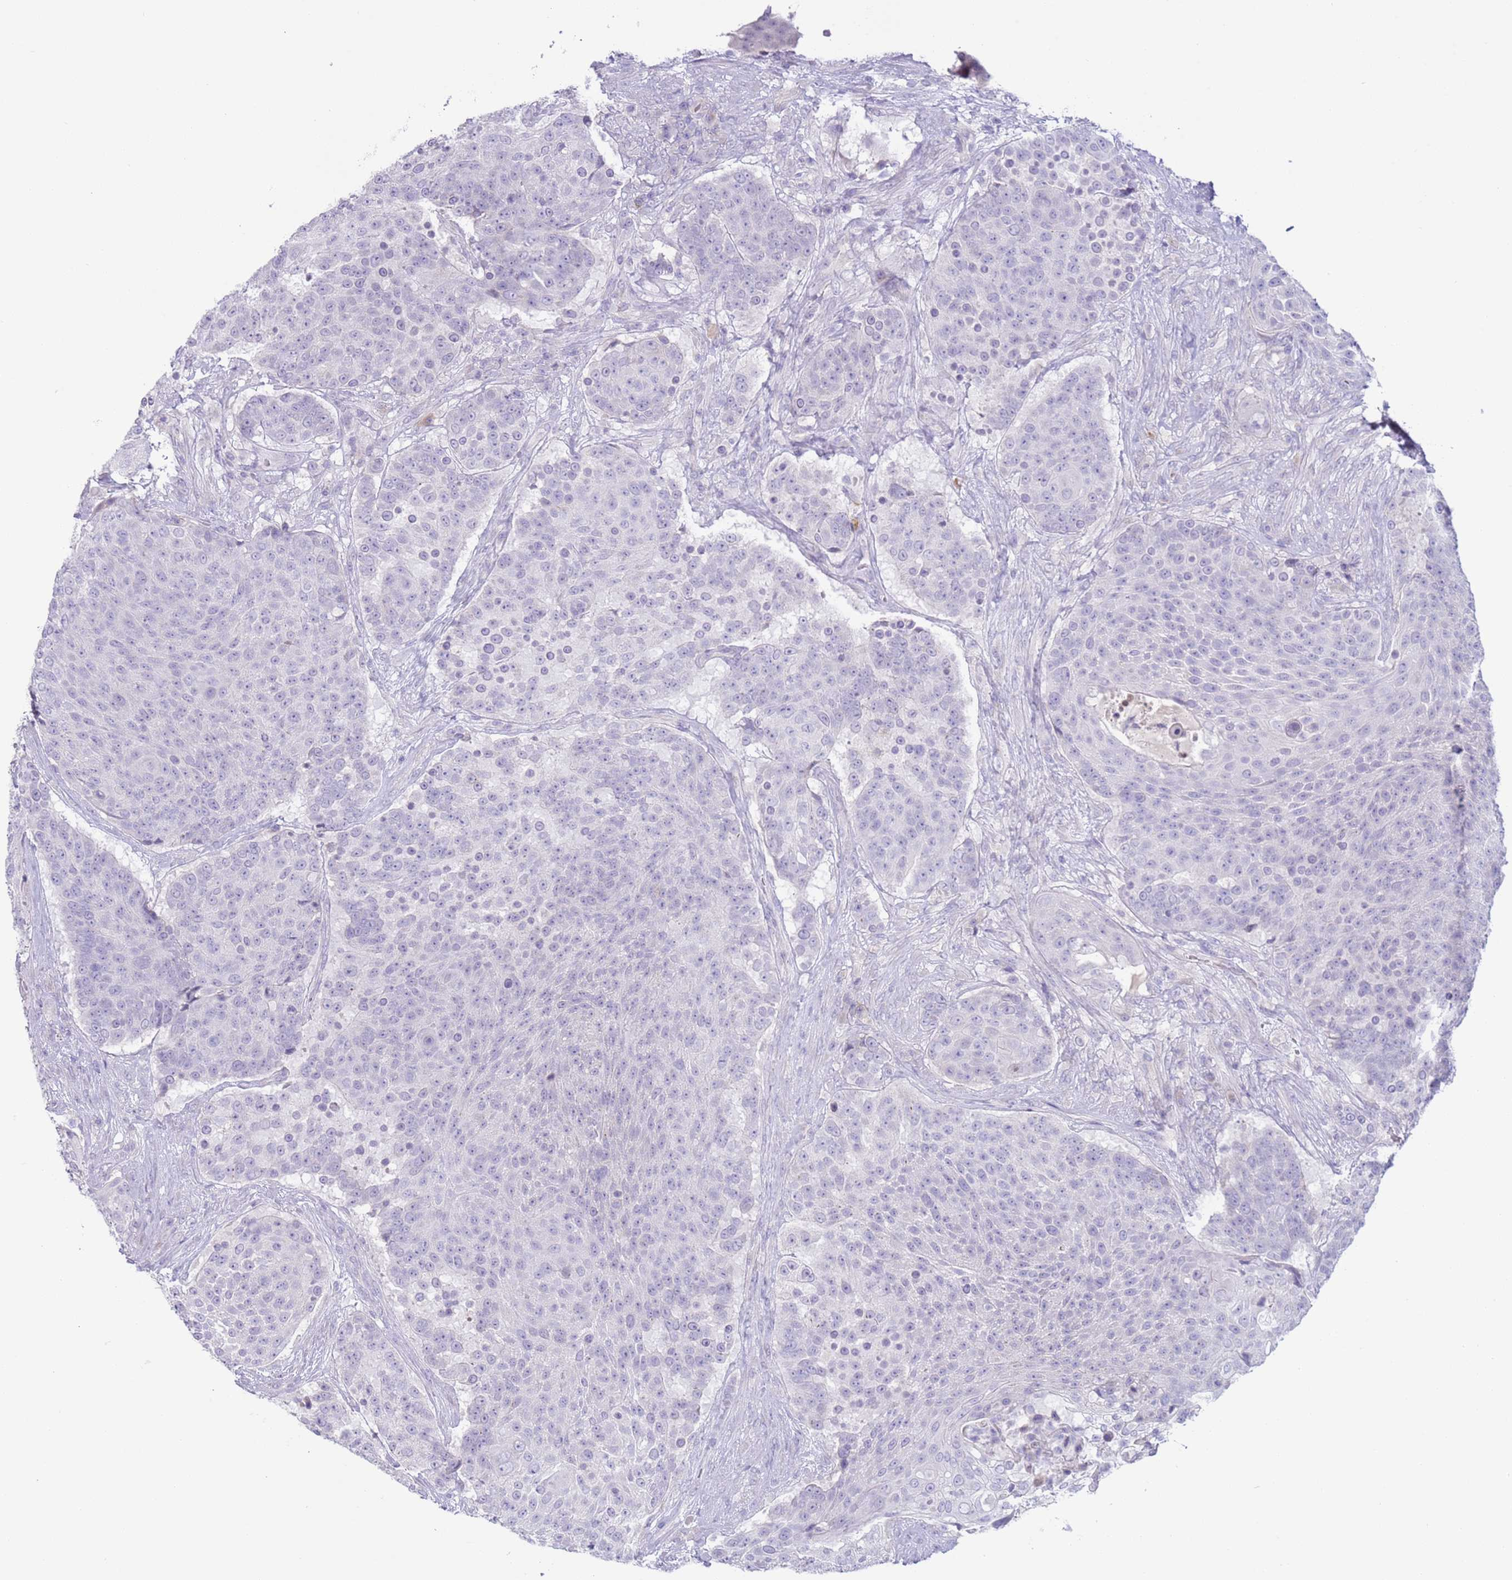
{"staining": {"intensity": "negative", "quantity": "none", "location": "none"}, "tissue": "urothelial cancer", "cell_type": "Tumor cells", "image_type": "cancer", "snomed": [{"axis": "morphology", "description": "Urothelial carcinoma, High grade"}, {"axis": "topography", "description": "Urinary bladder"}], "caption": "The histopathology image exhibits no significant positivity in tumor cells of urothelial cancer.", "gene": "NPAP1", "patient": {"sex": "female", "age": 63}}